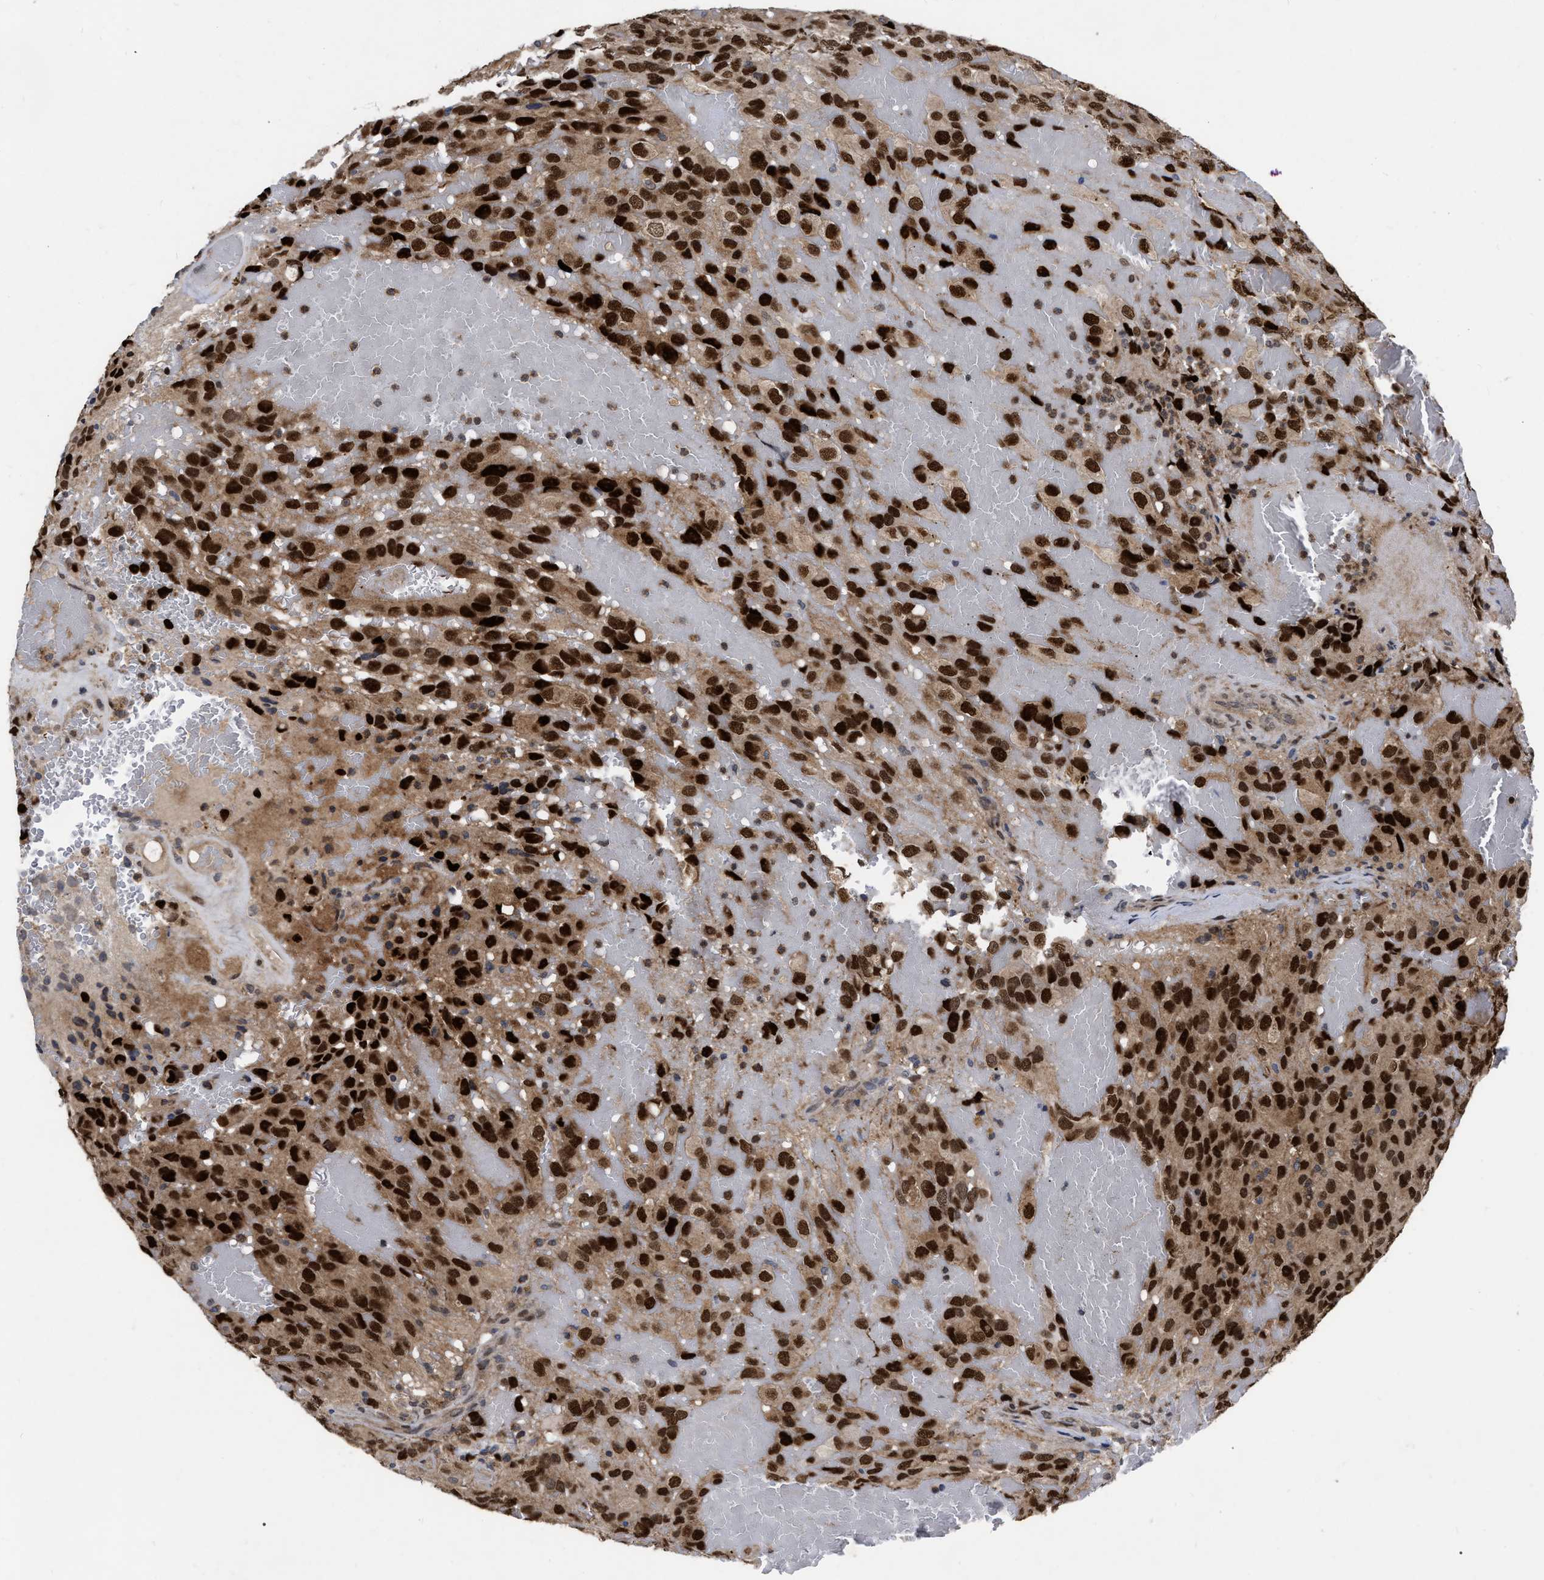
{"staining": {"intensity": "strong", "quantity": ">75%", "location": "cytoplasmic/membranous,nuclear"}, "tissue": "glioma", "cell_type": "Tumor cells", "image_type": "cancer", "snomed": [{"axis": "morphology", "description": "Glioma, malignant, High grade"}, {"axis": "topography", "description": "Brain"}], "caption": "The immunohistochemical stain shows strong cytoplasmic/membranous and nuclear expression in tumor cells of malignant glioma (high-grade) tissue.", "gene": "MDM4", "patient": {"sex": "male", "age": 32}}